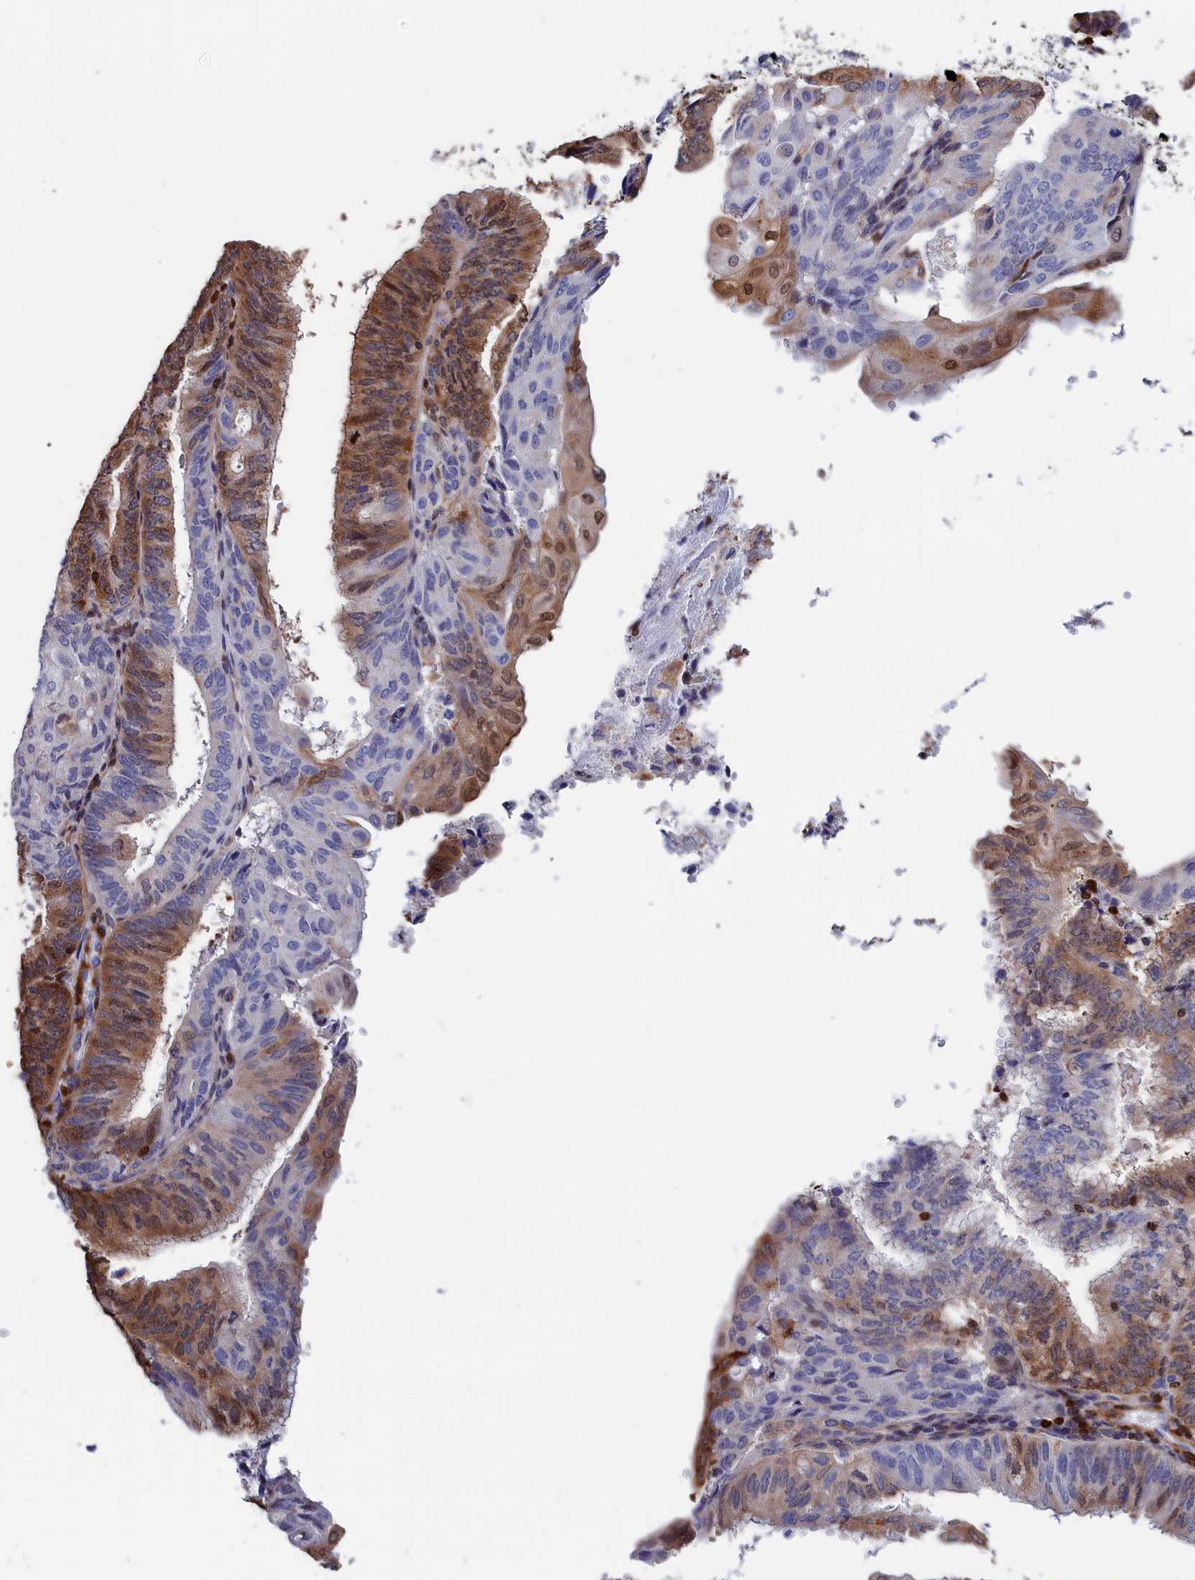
{"staining": {"intensity": "moderate", "quantity": "25%-75%", "location": "cytoplasmic/membranous,nuclear"}, "tissue": "endometrial cancer", "cell_type": "Tumor cells", "image_type": "cancer", "snomed": [{"axis": "morphology", "description": "Adenocarcinoma, NOS"}, {"axis": "topography", "description": "Endometrium"}], "caption": "Endometrial adenocarcinoma stained with a protein marker exhibits moderate staining in tumor cells.", "gene": "CRIP1", "patient": {"sex": "female", "age": 49}}